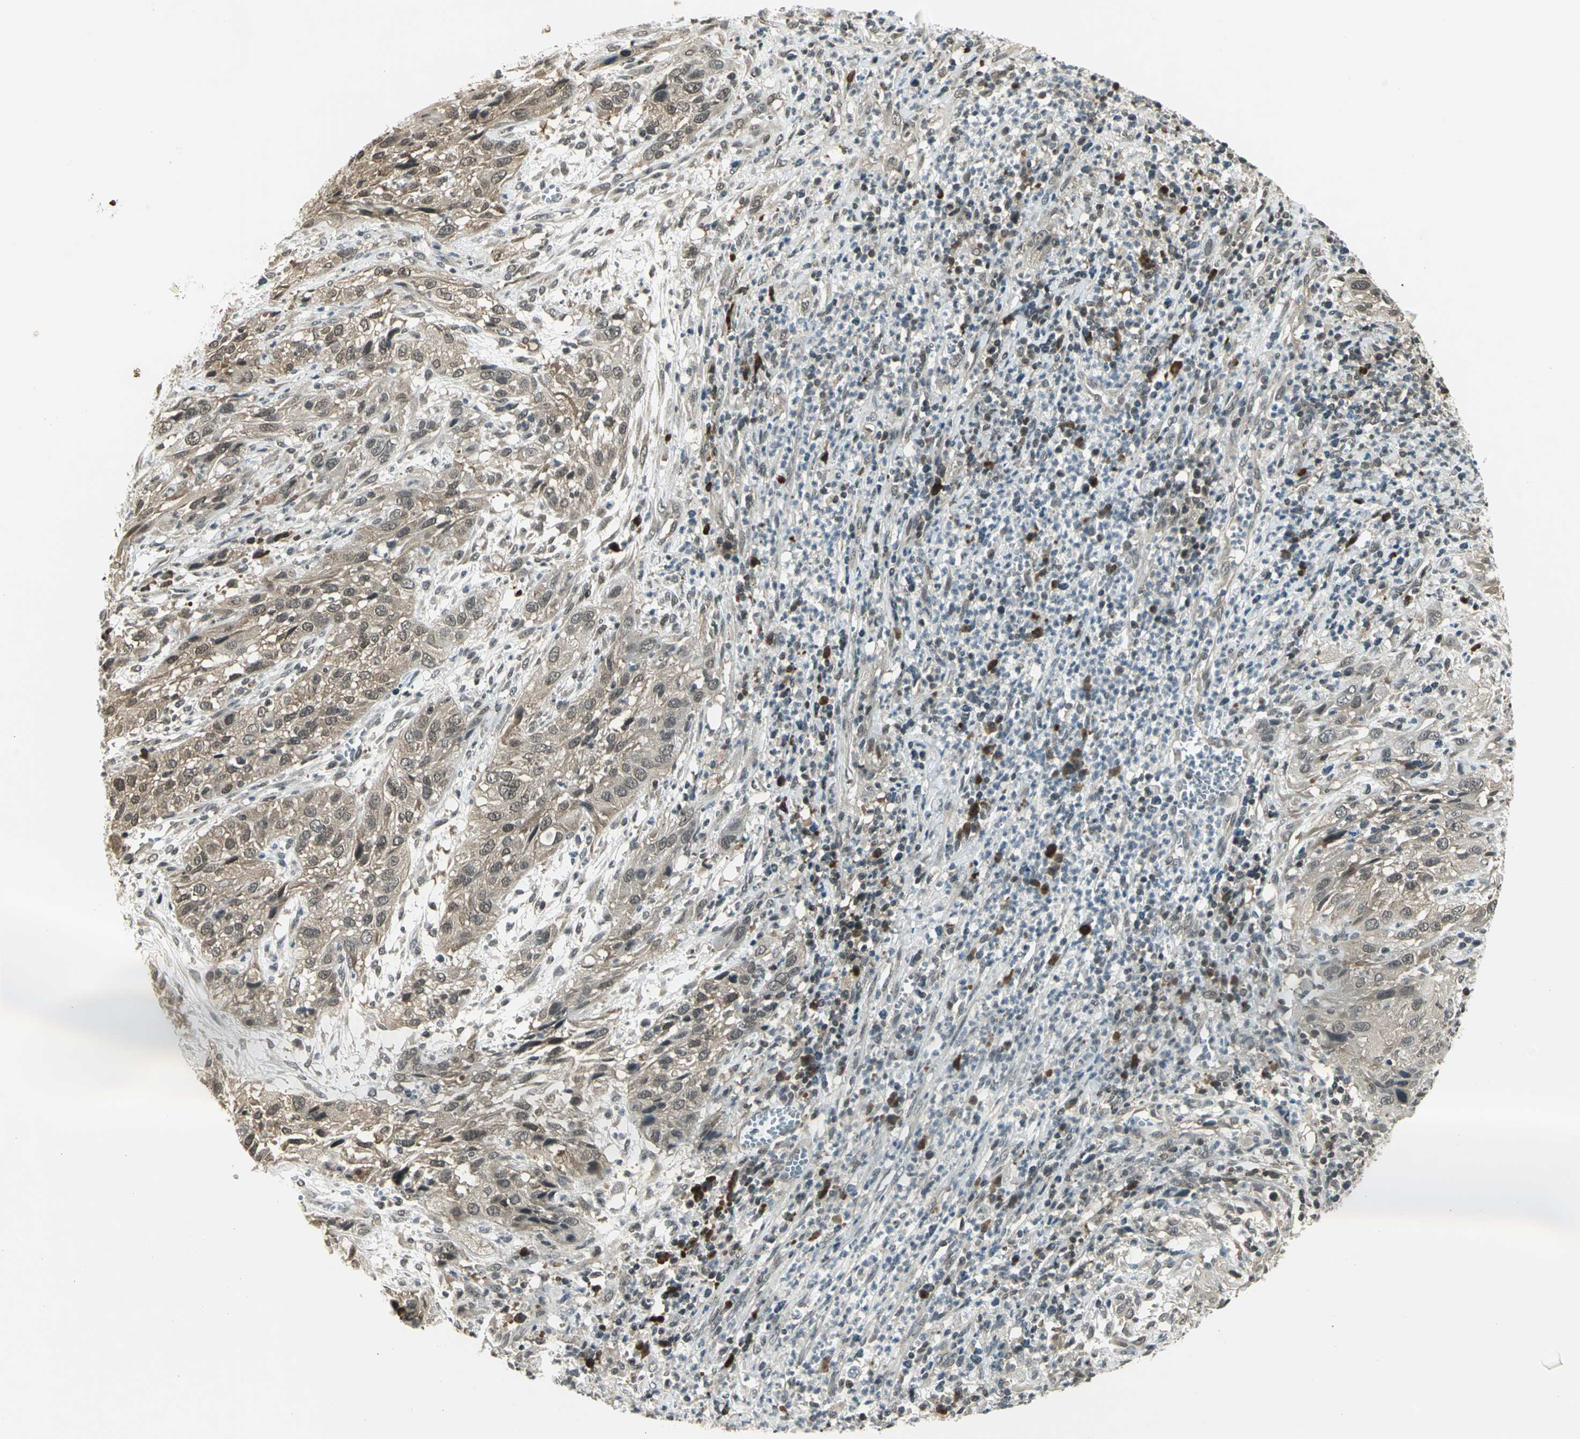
{"staining": {"intensity": "weak", "quantity": ">75%", "location": "cytoplasmic/membranous"}, "tissue": "cervical cancer", "cell_type": "Tumor cells", "image_type": "cancer", "snomed": [{"axis": "morphology", "description": "Squamous cell carcinoma, NOS"}, {"axis": "topography", "description": "Cervix"}], "caption": "This photomicrograph reveals IHC staining of human cervical squamous cell carcinoma, with low weak cytoplasmic/membranous staining in about >75% of tumor cells.", "gene": "CDC34", "patient": {"sex": "female", "age": 32}}